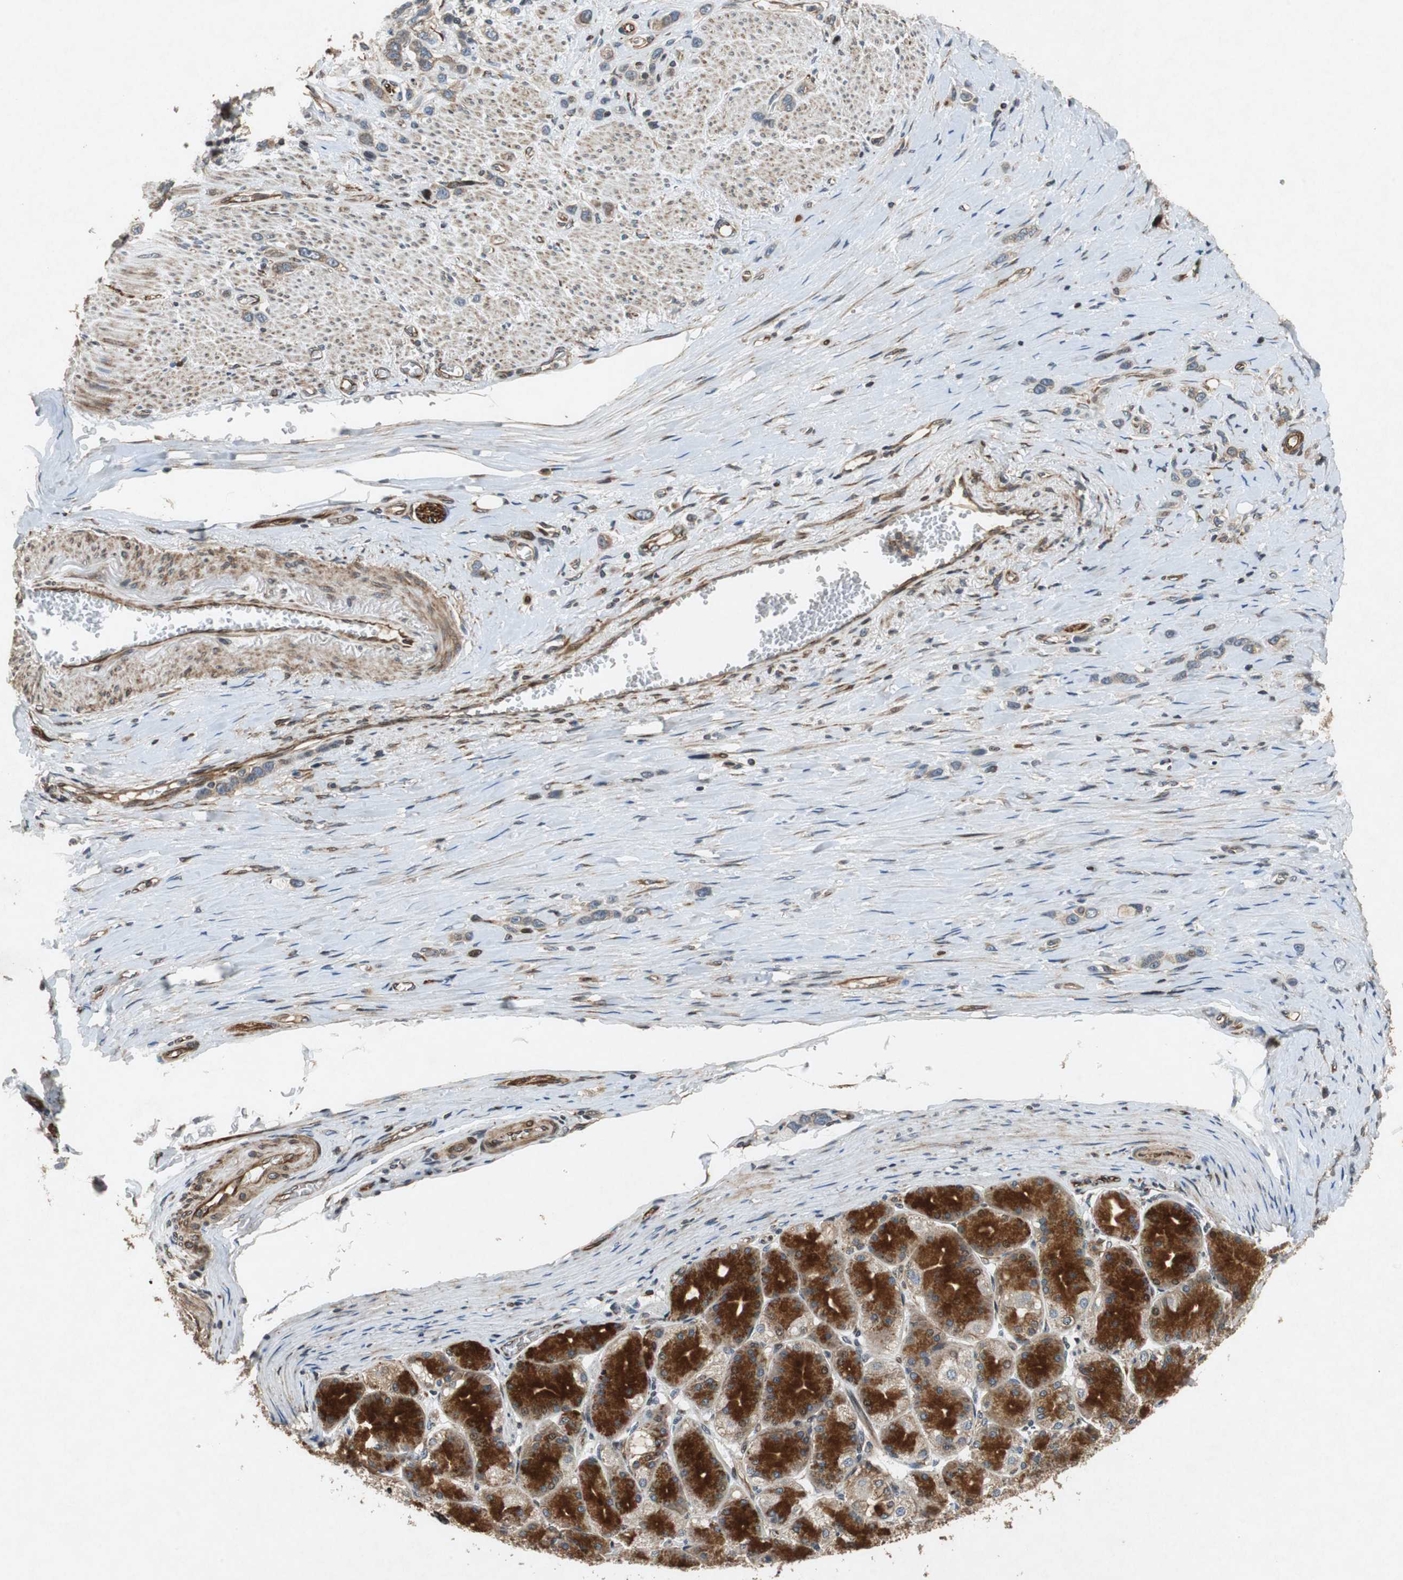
{"staining": {"intensity": "weak", "quantity": "25%-75%", "location": "cytoplasmic/membranous"}, "tissue": "stomach cancer", "cell_type": "Tumor cells", "image_type": "cancer", "snomed": [{"axis": "morphology", "description": "Normal tissue, NOS"}, {"axis": "morphology", "description": "Adenocarcinoma, NOS"}, {"axis": "morphology", "description": "Adenocarcinoma, High grade"}, {"axis": "topography", "description": "Stomach, upper"}, {"axis": "topography", "description": "Stomach"}], "caption": "DAB immunohistochemical staining of adenocarcinoma (high-grade) (stomach) exhibits weak cytoplasmic/membranous protein expression in about 25%-75% of tumor cells.", "gene": "TUBA4A", "patient": {"sex": "female", "age": 65}}